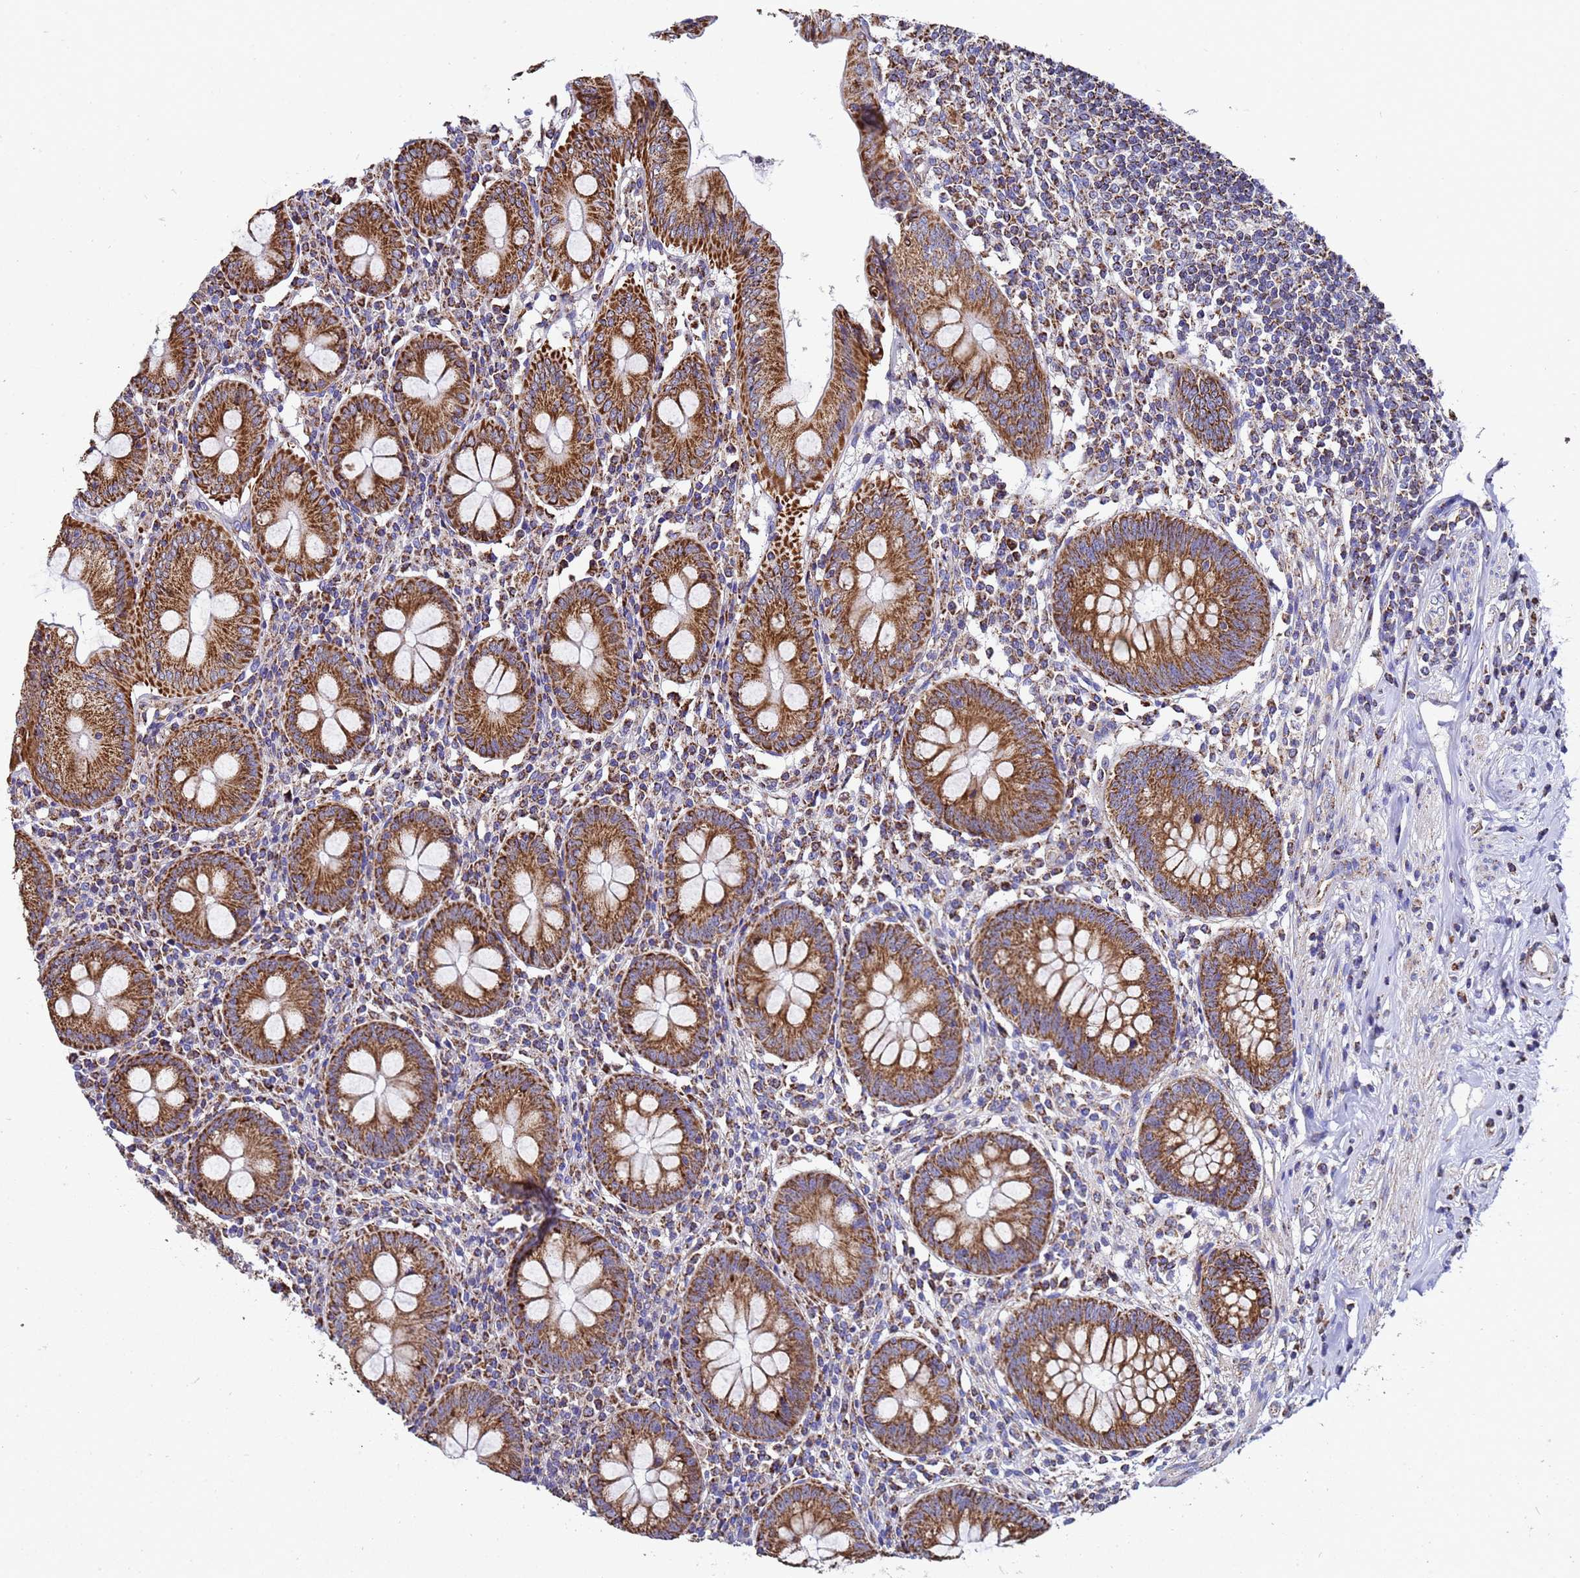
{"staining": {"intensity": "strong", "quantity": ">75%", "location": "cytoplasmic/membranous"}, "tissue": "appendix", "cell_type": "Glandular cells", "image_type": "normal", "snomed": [{"axis": "morphology", "description": "Normal tissue, NOS"}, {"axis": "topography", "description": "Appendix"}], "caption": "This image exhibits IHC staining of benign human appendix, with high strong cytoplasmic/membranous staining in approximately >75% of glandular cells.", "gene": "MRPS12", "patient": {"sex": "female", "age": 54}}